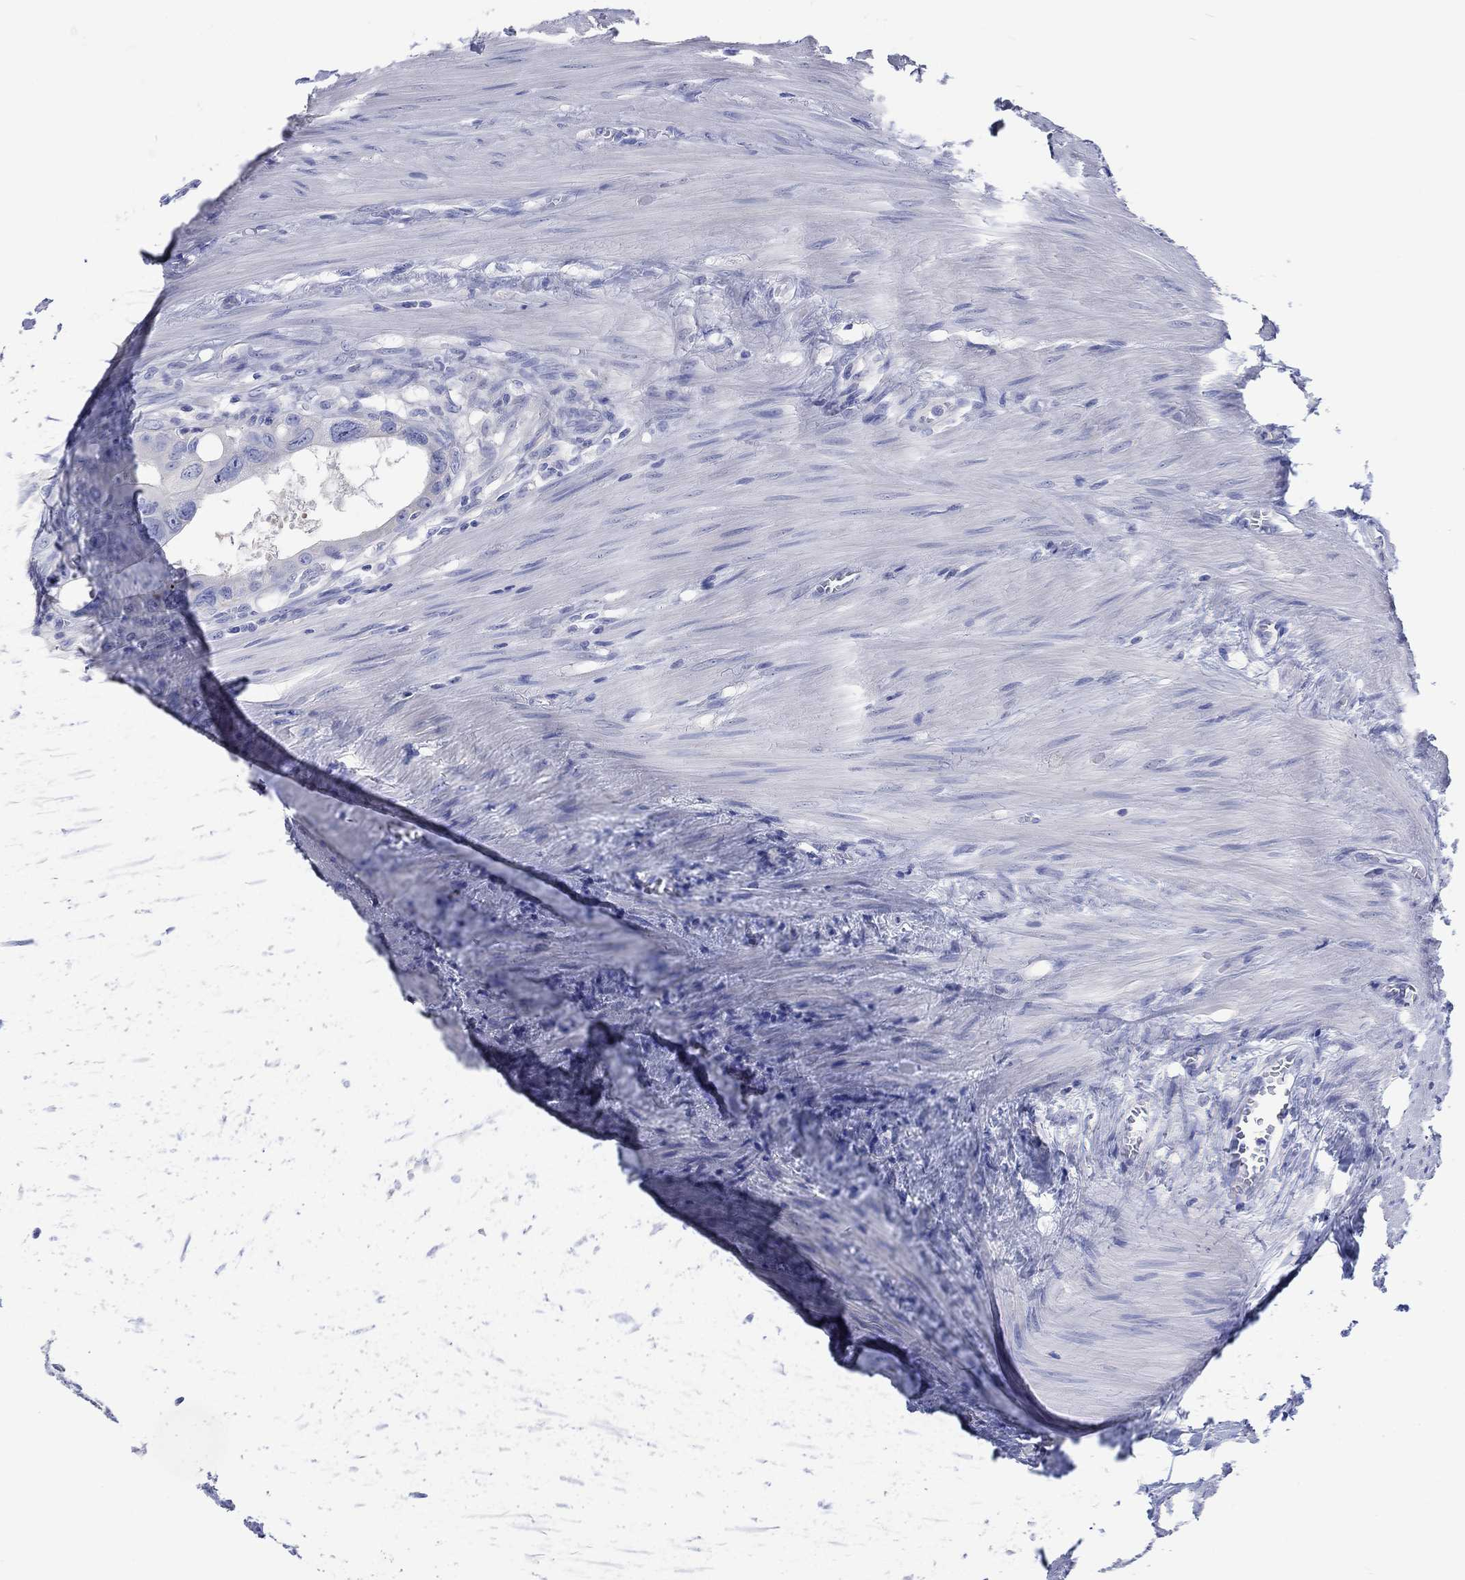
{"staining": {"intensity": "negative", "quantity": "none", "location": "none"}, "tissue": "colorectal cancer", "cell_type": "Tumor cells", "image_type": "cancer", "snomed": [{"axis": "morphology", "description": "Adenocarcinoma, NOS"}, {"axis": "topography", "description": "Rectum"}], "caption": "The micrograph demonstrates no significant expression in tumor cells of colorectal cancer (adenocarcinoma).", "gene": "TOMM20L", "patient": {"sex": "male", "age": 64}}